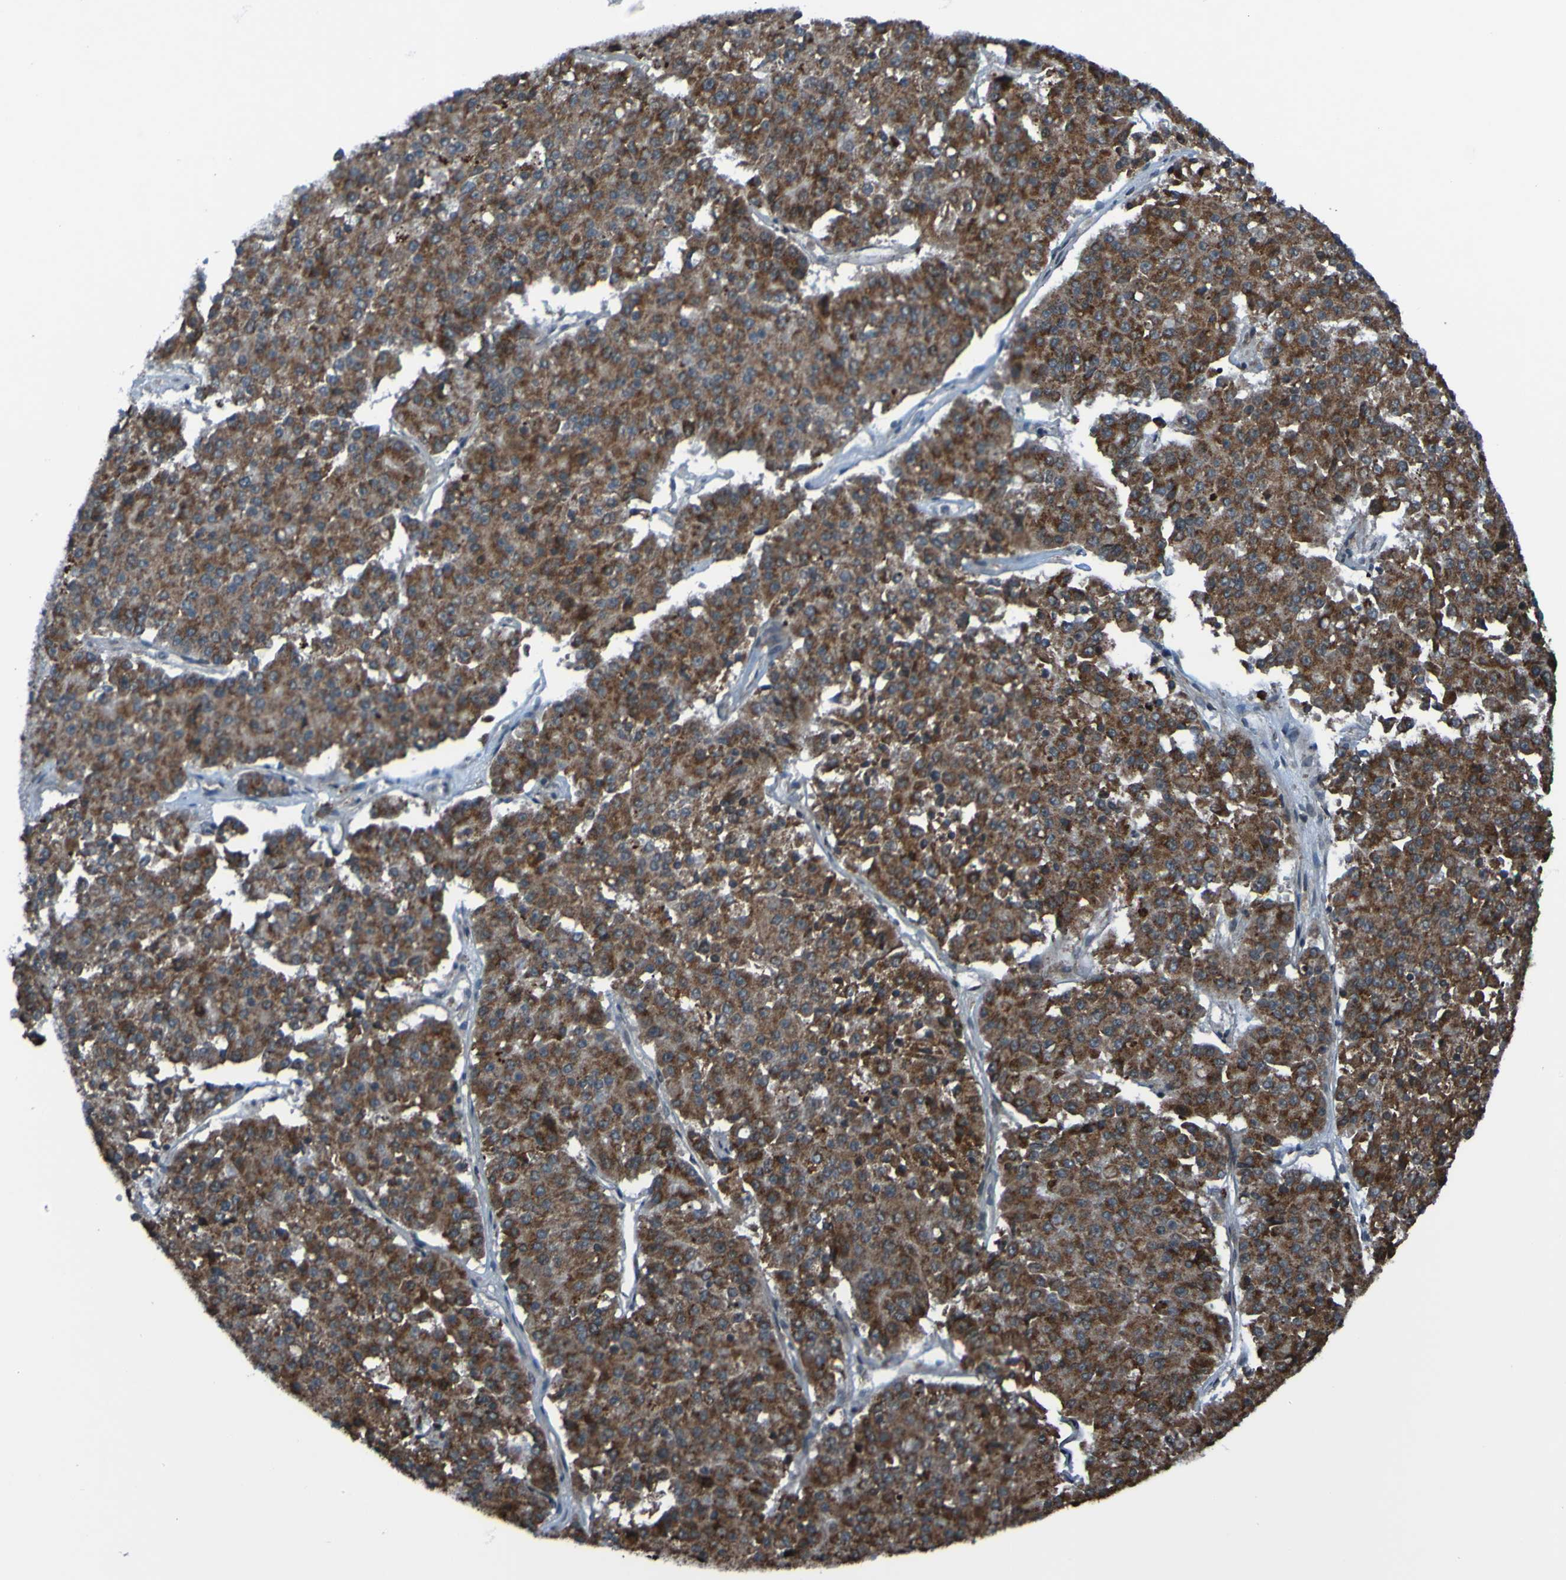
{"staining": {"intensity": "strong", "quantity": ">75%", "location": "cytoplasmic/membranous"}, "tissue": "pancreatic cancer", "cell_type": "Tumor cells", "image_type": "cancer", "snomed": [{"axis": "morphology", "description": "Adenocarcinoma, NOS"}, {"axis": "topography", "description": "Pancreas"}], "caption": "A high-resolution photomicrograph shows immunohistochemistry (IHC) staining of pancreatic adenocarcinoma, which shows strong cytoplasmic/membranous staining in about >75% of tumor cells.", "gene": "UNG", "patient": {"sex": "male", "age": 50}}